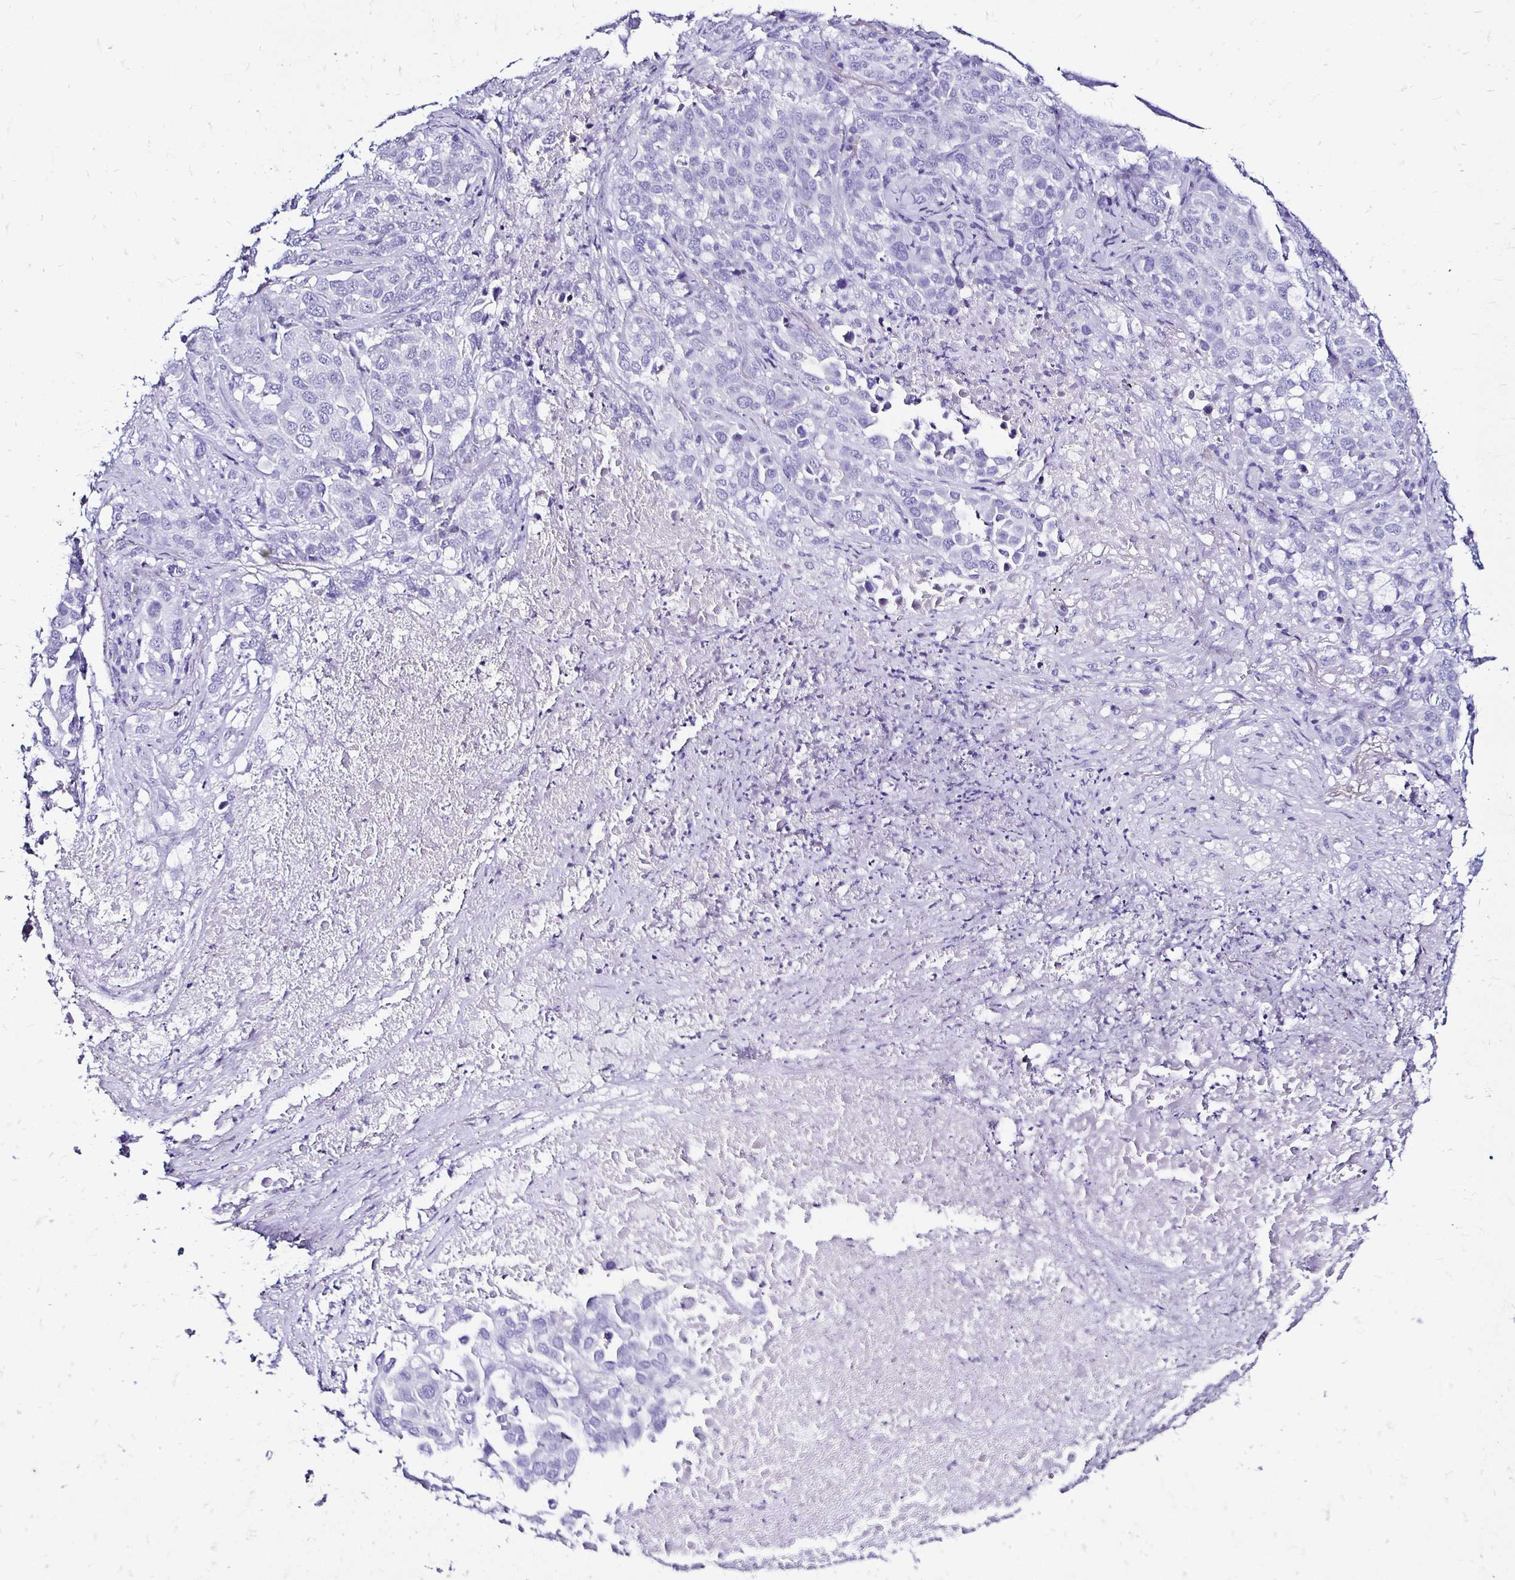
{"staining": {"intensity": "negative", "quantity": "none", "location": "none"}, "tissue": "lung cancer", "cell_type": "Tumor cells", "image_type": "cancer", "snomed": [{"axis": "morphology", "description": "Adenocarcinoma, NOS"}, {"axis": "morphology", "description": "Adenocarcinoma, metastatic, NOS"}, {"axis": "topography", "description": "Lymph node"}, {"axis": "topography", "description": "Lung"}], "caption": "This micrograph is of adenocarcinoma (lung) stained with IHC to label a protein in brown with the nuclei are counter-stained blue. There is no staining in tumor cells.", "gene": "KCNT1", "patient": {"sex": "female", "age": 65}}